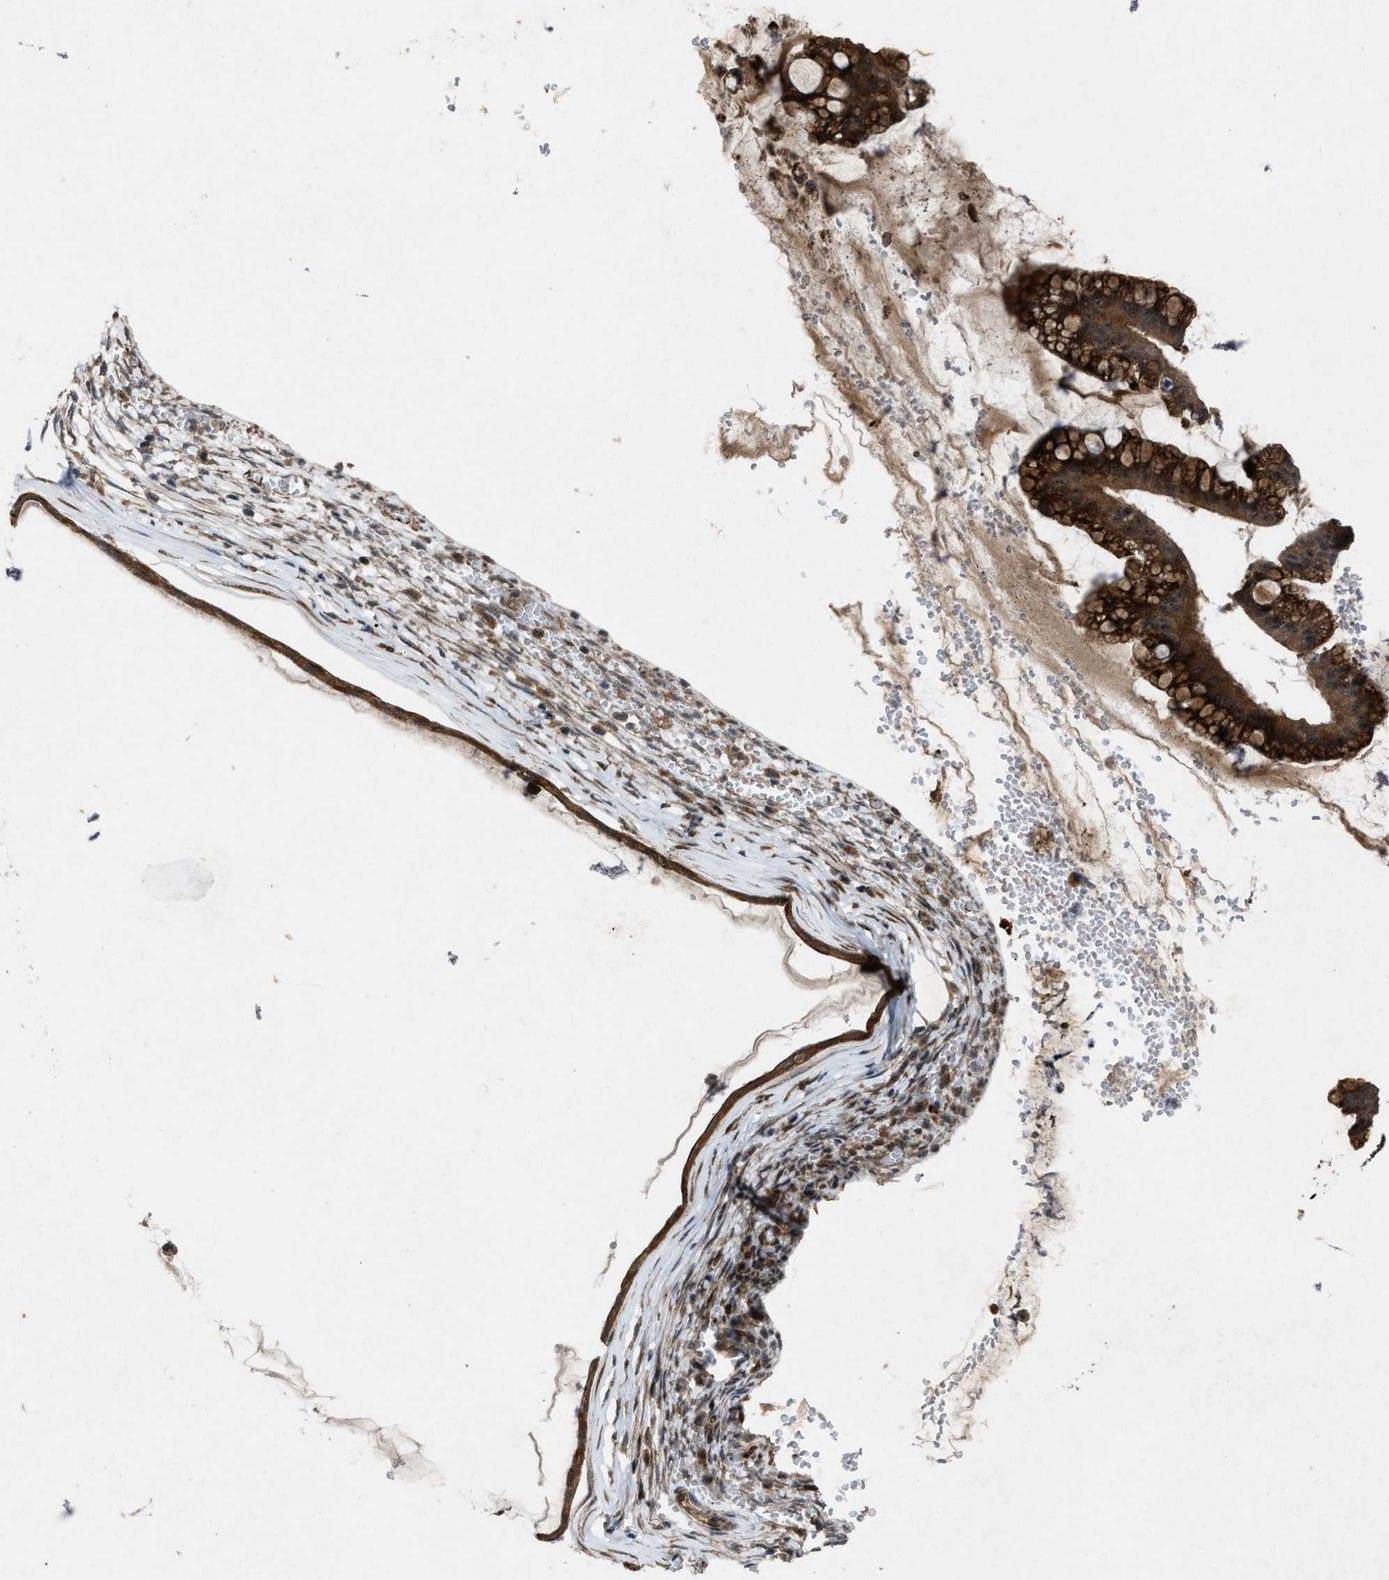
{"staining": {"intensity": "strong", "quantity": ">75%", "location": "cytoplasmic/membranous"}, "tissue": "ovarian cancer", "cell_type": "Tumor cells", "image_type": "cancer", "snomed": [{"axis": "morphology", "description": "Cystadenocarcinoma, mucinous, NOS"}, {"axis": "topography", "description": "Ovary"}], "caption": "This micrograph shows IHC staining of human mucinous cystadenocarcinoma (ovarian), with high strong cytoplasmic/membranous staining in about >75% of tumor cells.", "gene": "LRRC72", "patient": {"sex": "female", "age": 73}}